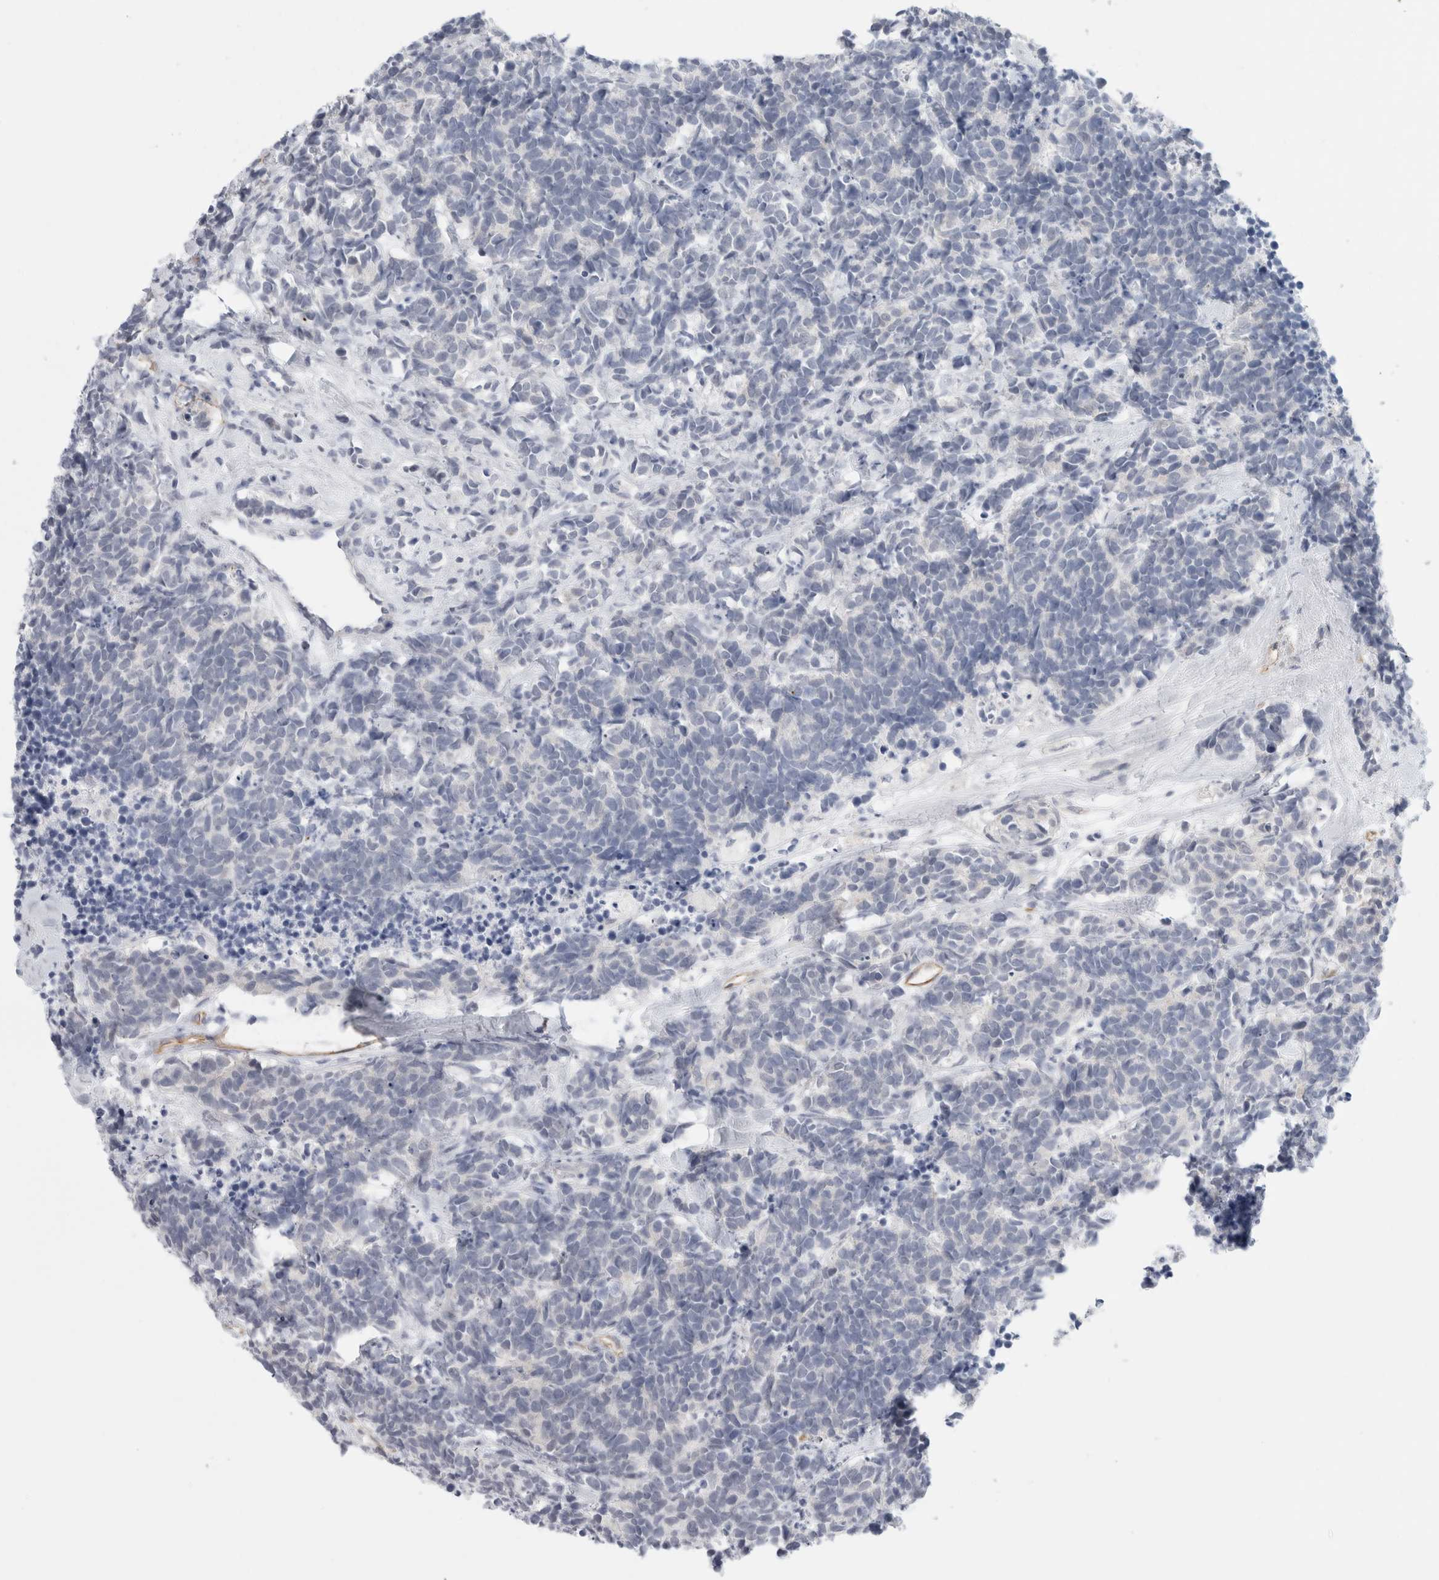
{"staining": {"intensity": "negative", "quantity": "none", "location": "none"}, "tissue": "carcinoid", "cell_type": "Tumor cells", "image_type": "cancer", "snomed": [{"axis": "morphology", "description": "Carcinoma, NOS"}, {"axis": "morphology", "description": "Carcinoid, malignant, NOS"}, {"axis": "topography", "description": "Urinary bladder"}], "caption": "Immunohistochemical staining of human carcinoid (malignant) shows no significant staining in tumor cells.", "gene": "ANKMY1", "patient": {"sex": "male", "age": 57}}